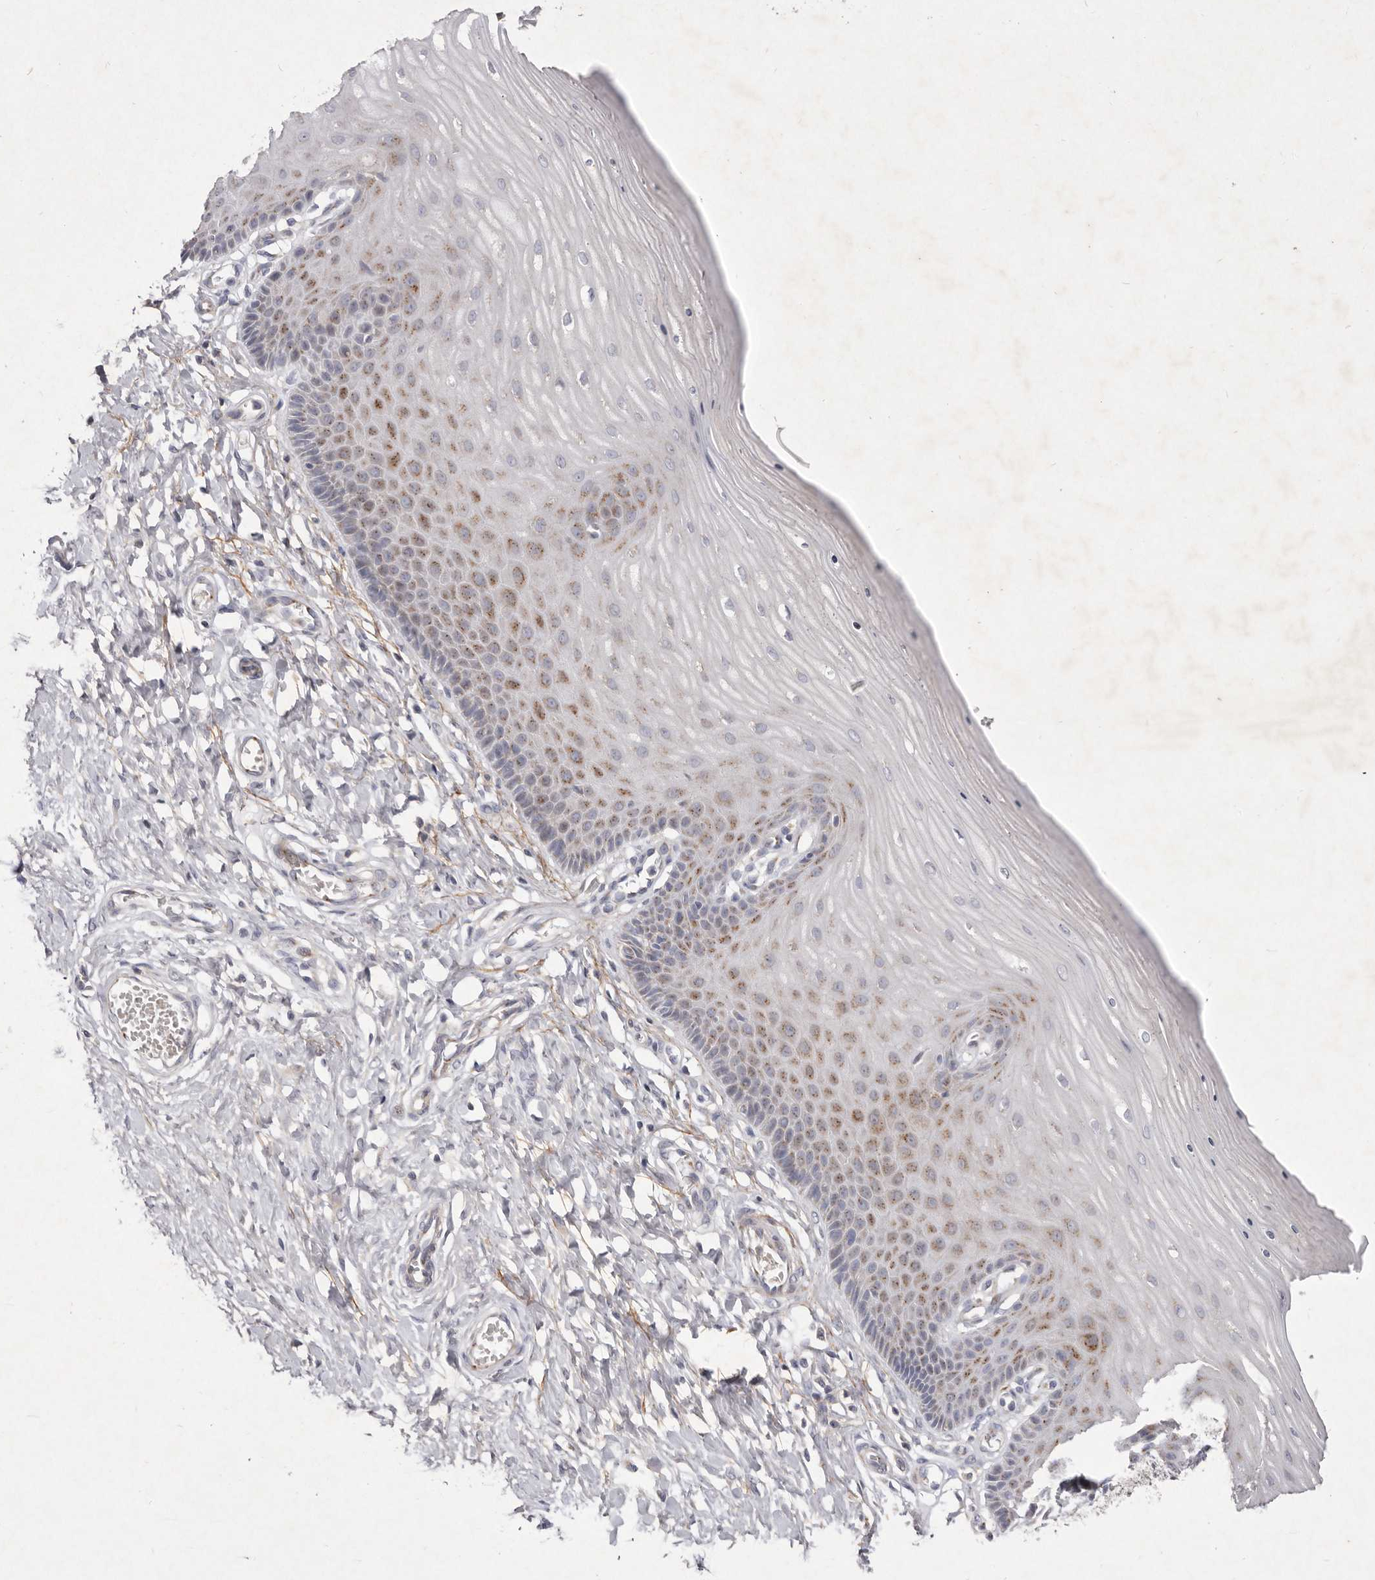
{"staining": {"intensity": "moderate", "quantity": ">75%", "location": "cytoplasmic/membranous"}, "tissue": "cervix", "cell_type": "Glandular cells", "image_type": "normal", "snomed": [{"axis": "morphology", "description": "Normal tissue, NOS"}, {"axis": "topography", "description": "Cervix"}], "caption": "High-power microscopy captured an immunohistochemistry (IHC) photomicrograph of benign cervix, revealing moderate cytoplasmic/membranous positivity in about >75% of glandular cells.", "gene": "USP24", "patient": {"sex": "female", "age": 55}}